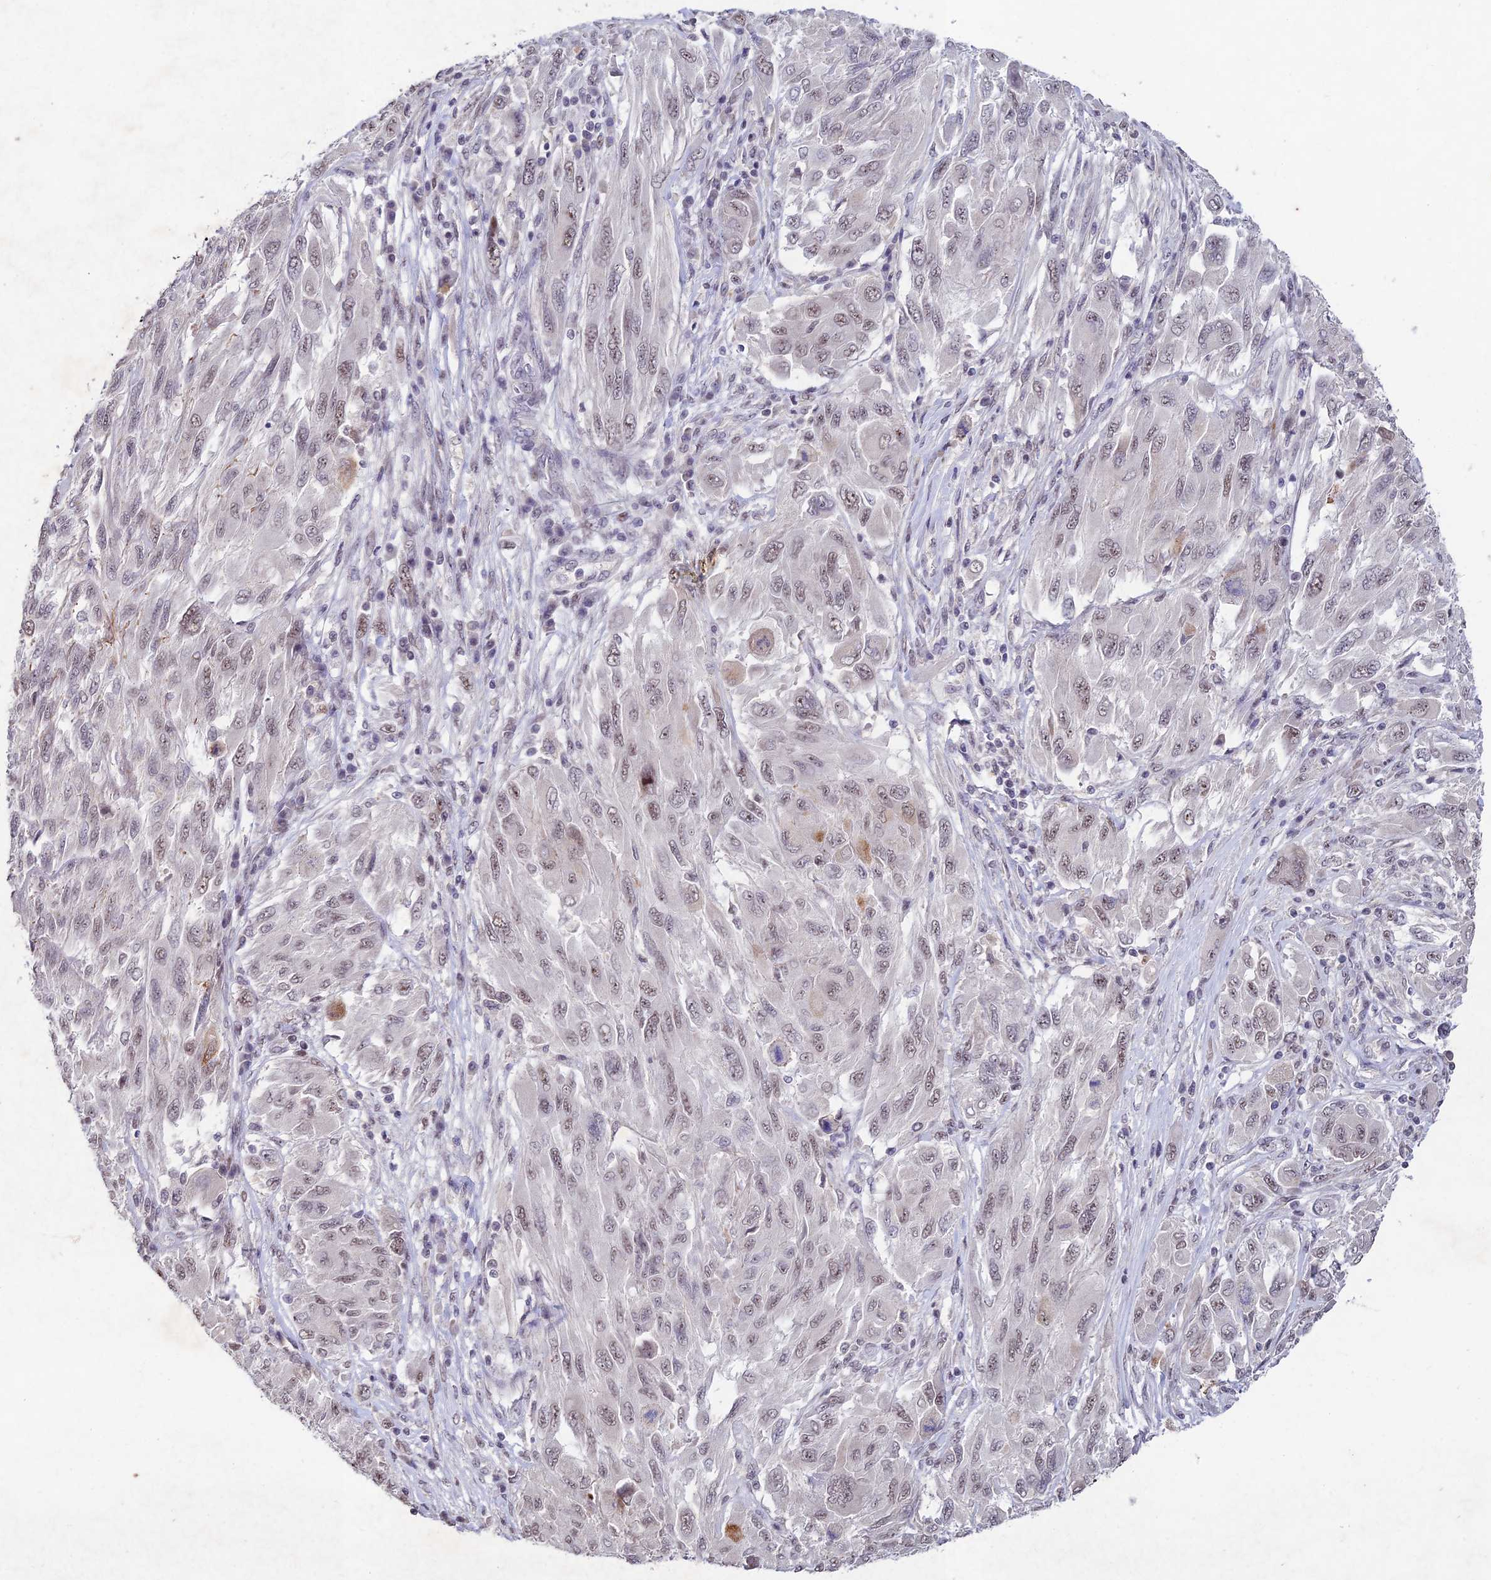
{"staining": {"intensity": "weak", "quantity": "<25%", "location": "nuclear"}, "tissue": "melanoma", "cell_type": "Tumor cells", "image_type": "cancer", "snomed": [{"axis": "morphology", "description": "Malignant melanoma, NOS"}, {"axis": "topography", "description": "Skin"}], "caption": "There is no significant staining in tumor cells of melanoma. (Immunohistochemistry, brightfield microscopy, high magnification).", "gene": "RAVER1", "patient": {"sex": "female", "age": 91}}